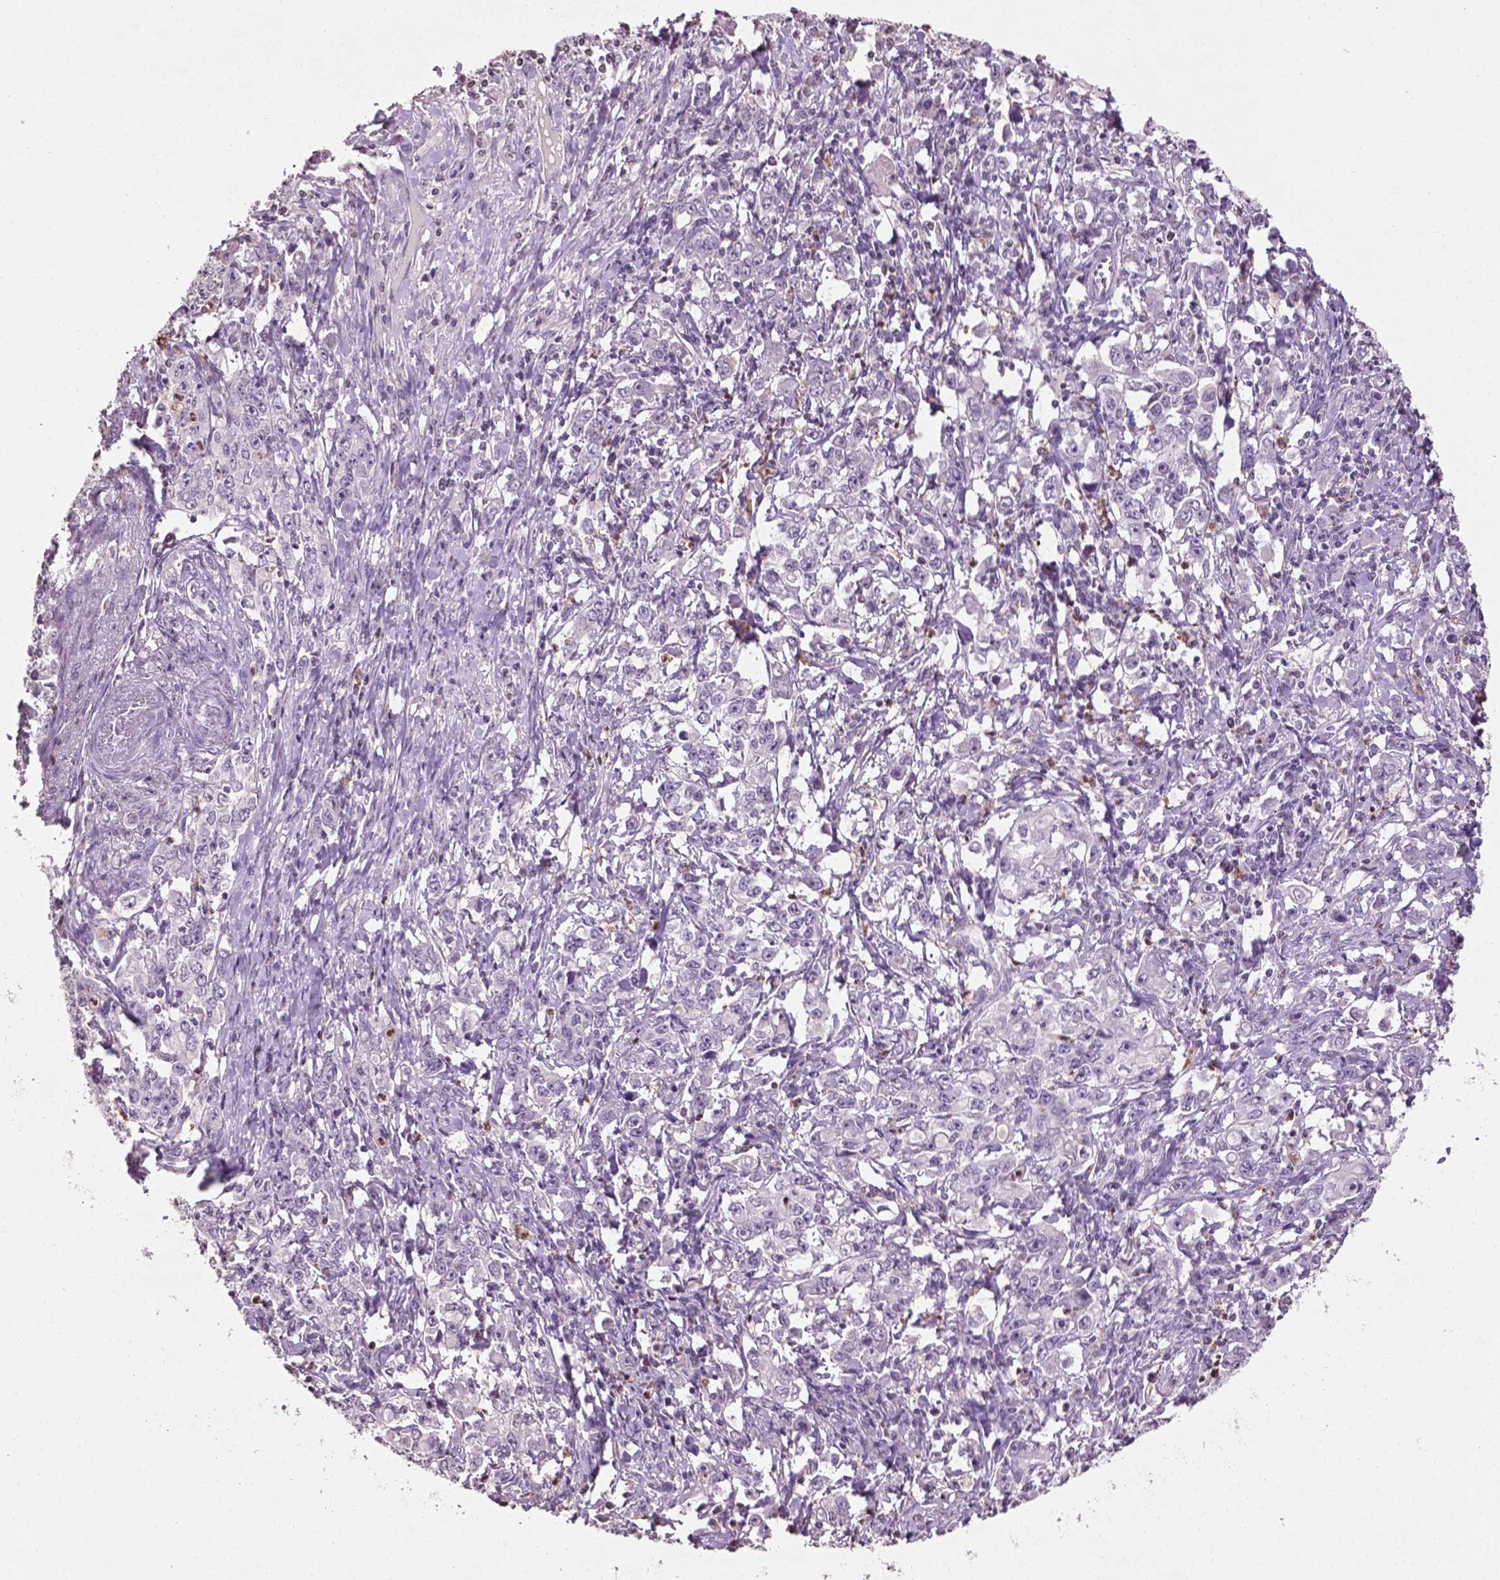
{"staining": {"intensity": "negative", "quantity": "none", "location": "none"}, "tissue": "stomach cancer", "cell_type": "Tumor cells", "image_type": "cancer", "snomed": [{"axis": "morphology", "description": "Adenocarcinoma, NOS"}, {"axis": "topography", "description": "Stomach, lower"}], "caption": "This is a image of immunohistochemistry staining of stomach cancer (adenocarcinoma), which shows no staining in tumor cells. (DAB immunohistochemistry (IHC) visualized using brightfield microscopy, high magnification).", "gene": "NTNG2", "patient": {"sex": "female", "age": 72}}